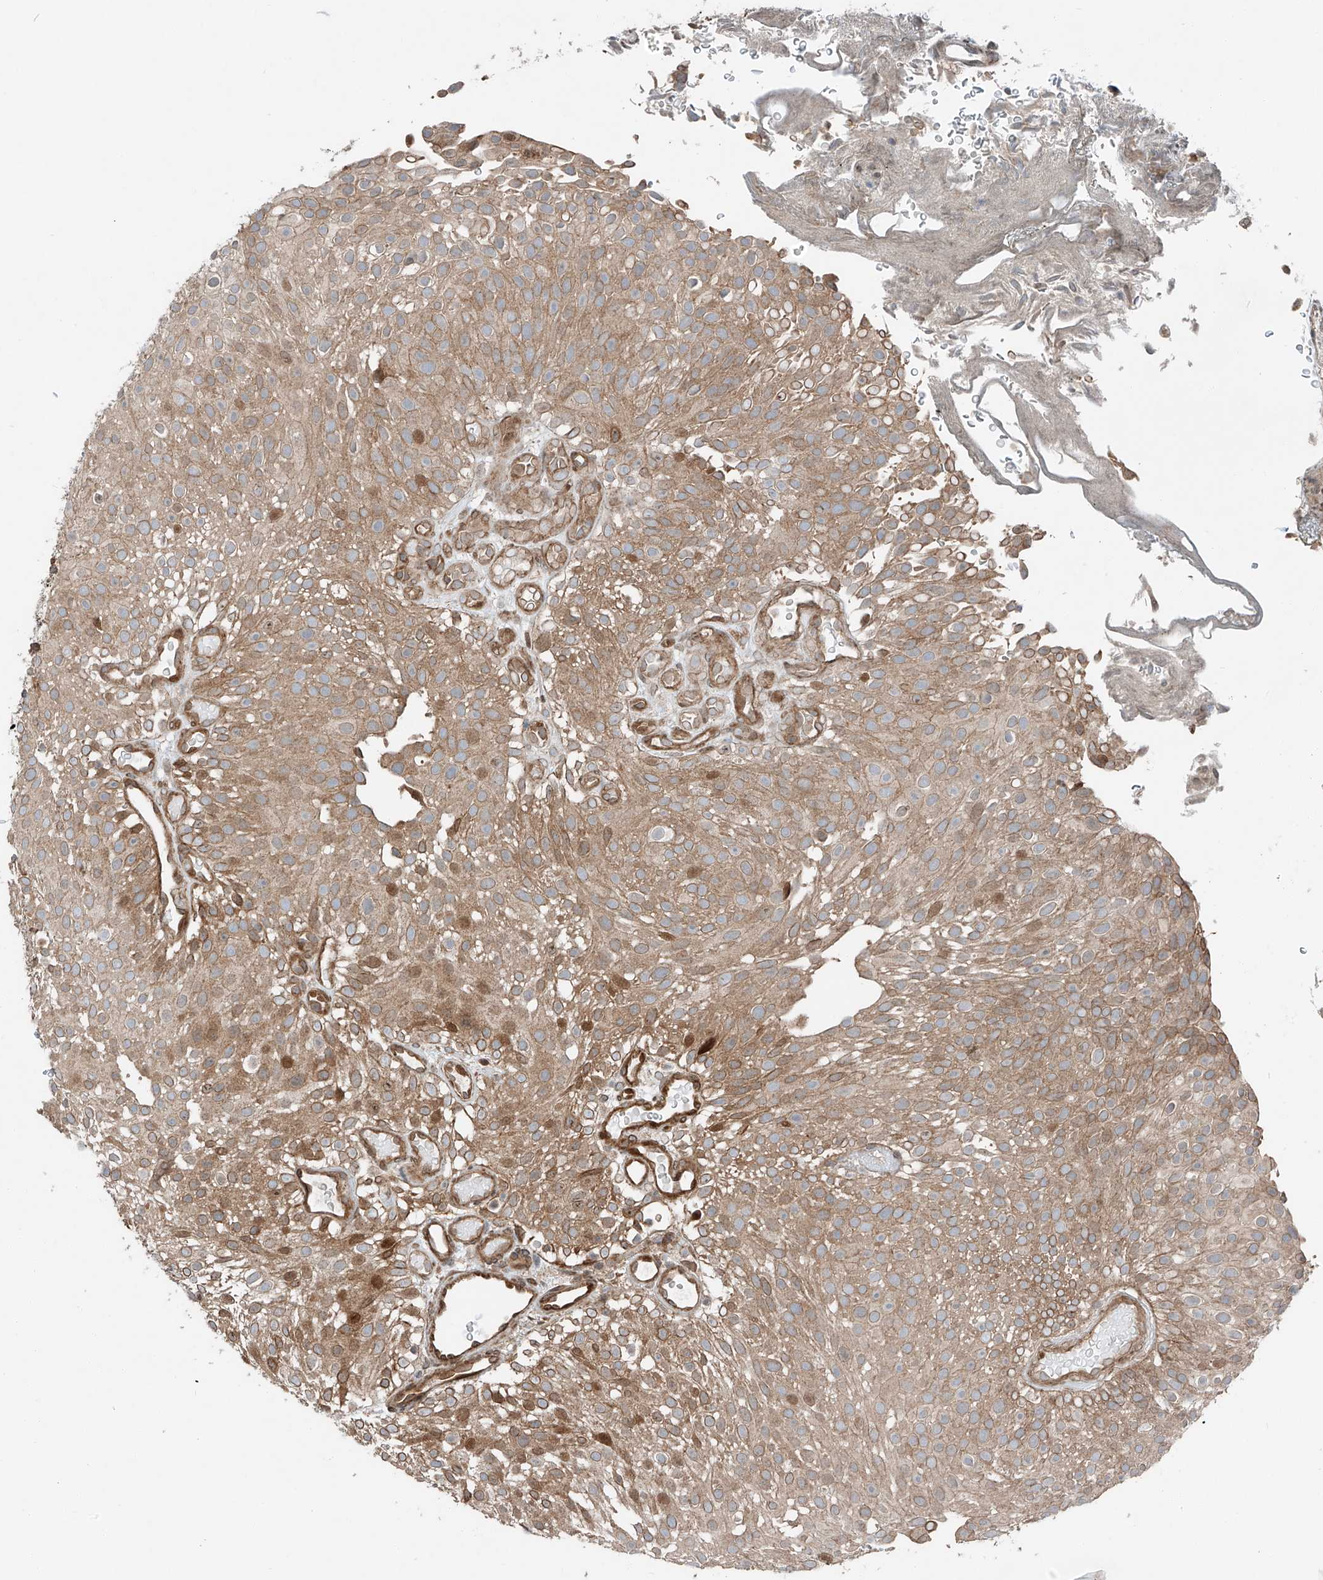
{"staining": {"intensity": "moderate", "quantity": ">75%", "location": "cytoplasmic/membranous,nuclear"}, "tissue": "urothelial cancer", "cell_type": "Tumor cells", "image_type": "cancer", "snomed": [{"axis": "morphology", "description": "Urothelial carcinoma, Low grade"}, {"axis": "topography", "description": "Urinary bladder"}], "caption": "Low-grade urothelial carcinoma was stained to show a protein in brown. There is medium levels of moderate cytoplasmic/membranous and nuclear expression in approximately >75% of tumor cells. (DAB (3,3'-diaminobenzidine) IHC, brown staining for protein, blue staining for nuclei).", "gene": "CEP162", "patient": {"sex": "male", "age": 78}}